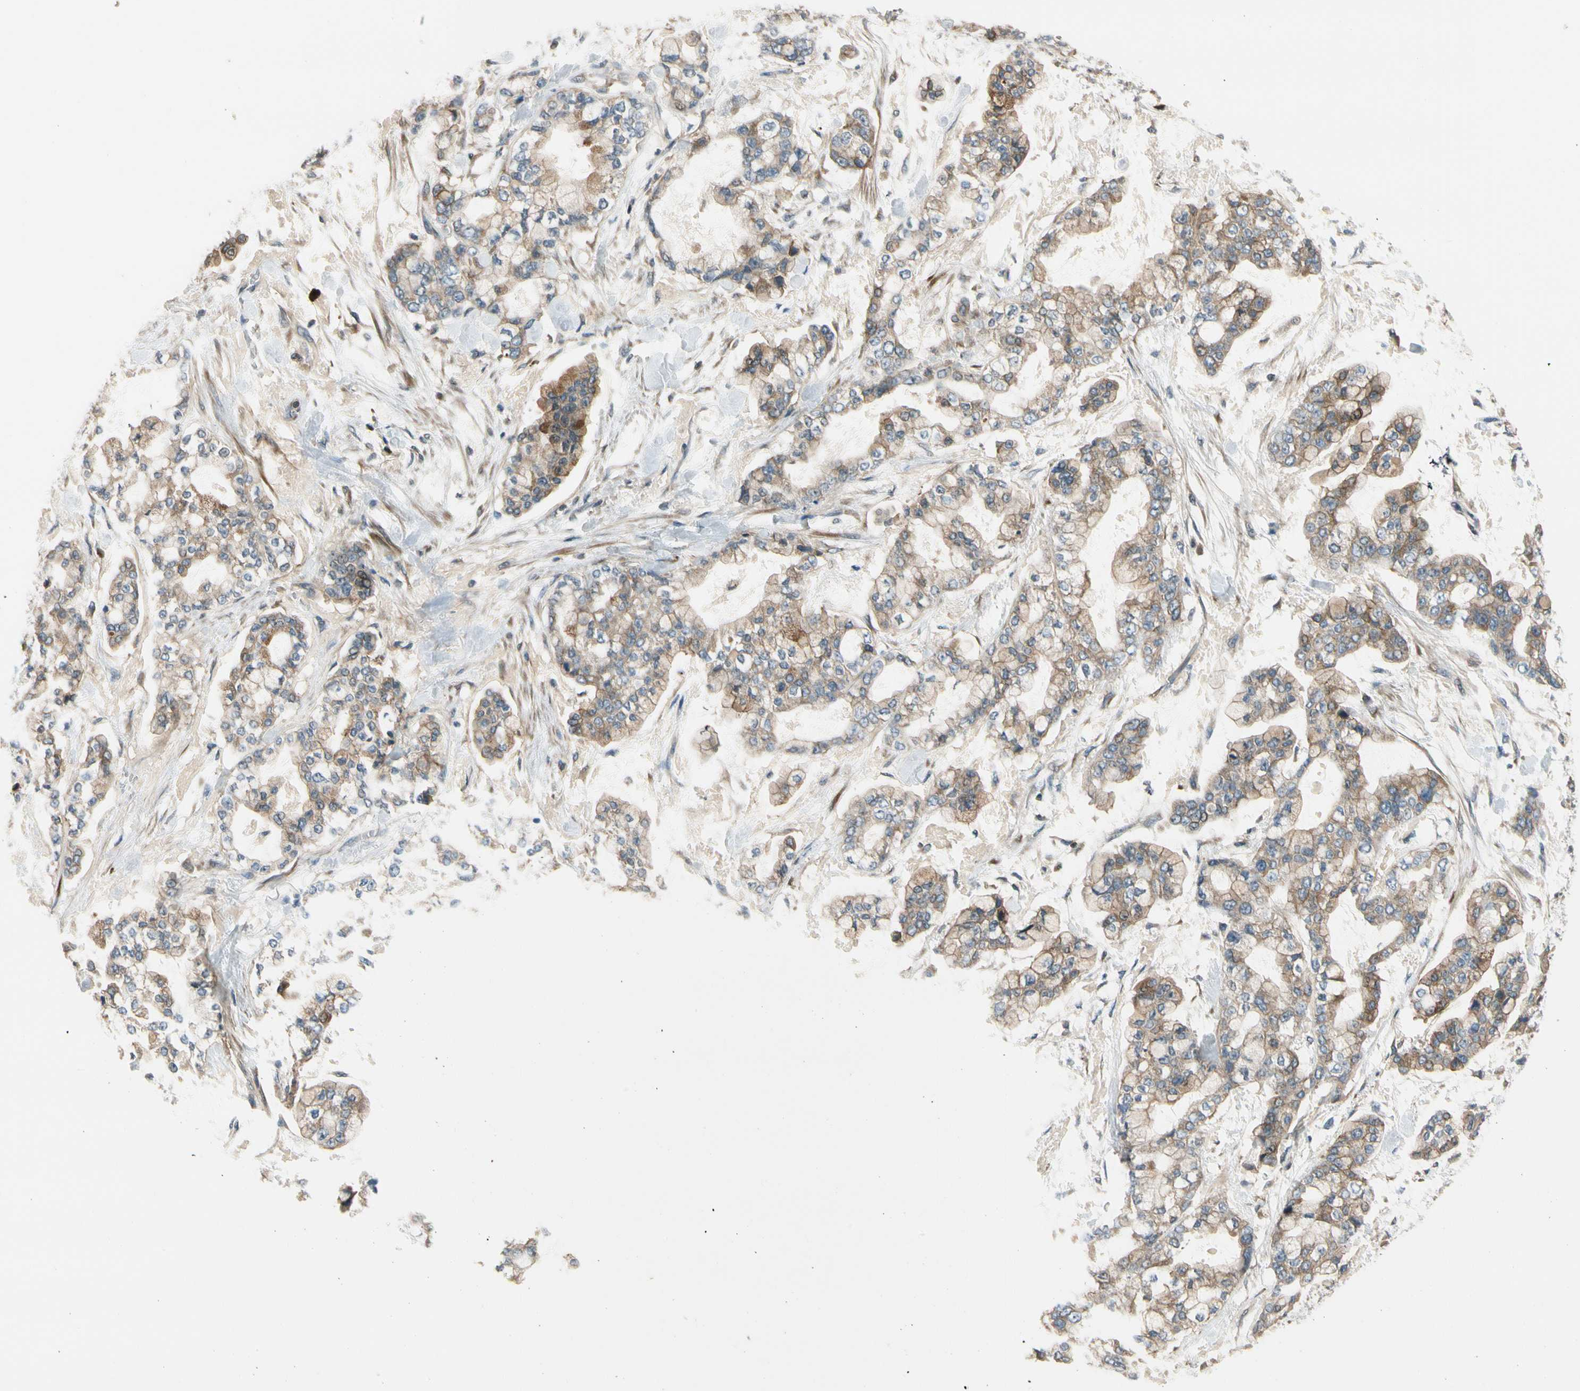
{"staining": {"intensity": "moderate", "quantity": ">75%", "location": "cytoplasmic/membranous"}, "tissue": "stomach cancer", "cell_type": "Tumor cells", "image_type": "cancer", "snomed": [{"axis": "morphology", "description": "Normal tissue, NOS"}, {"axis": "morphology", "description": "Adenocarcinoma, NOS"}, {"axis": "topography", "description": "Stomach, upper"}, {"axis": "topography", "description": "Stomach"}], "caption": "Moderate cytoplasmic/membranous expression is seen in approximately >75% of tumor cells in adenocarcinoma (stomach). The staining was performed using DAB (3,3'-diaminobenzidine) to visualize the protein expression in brown, while the nuclei were stained in blue with hematoxylin (Magnification: 20x).", "gene": "MST1R", "patient": {"sex": "male", "age": 76}}